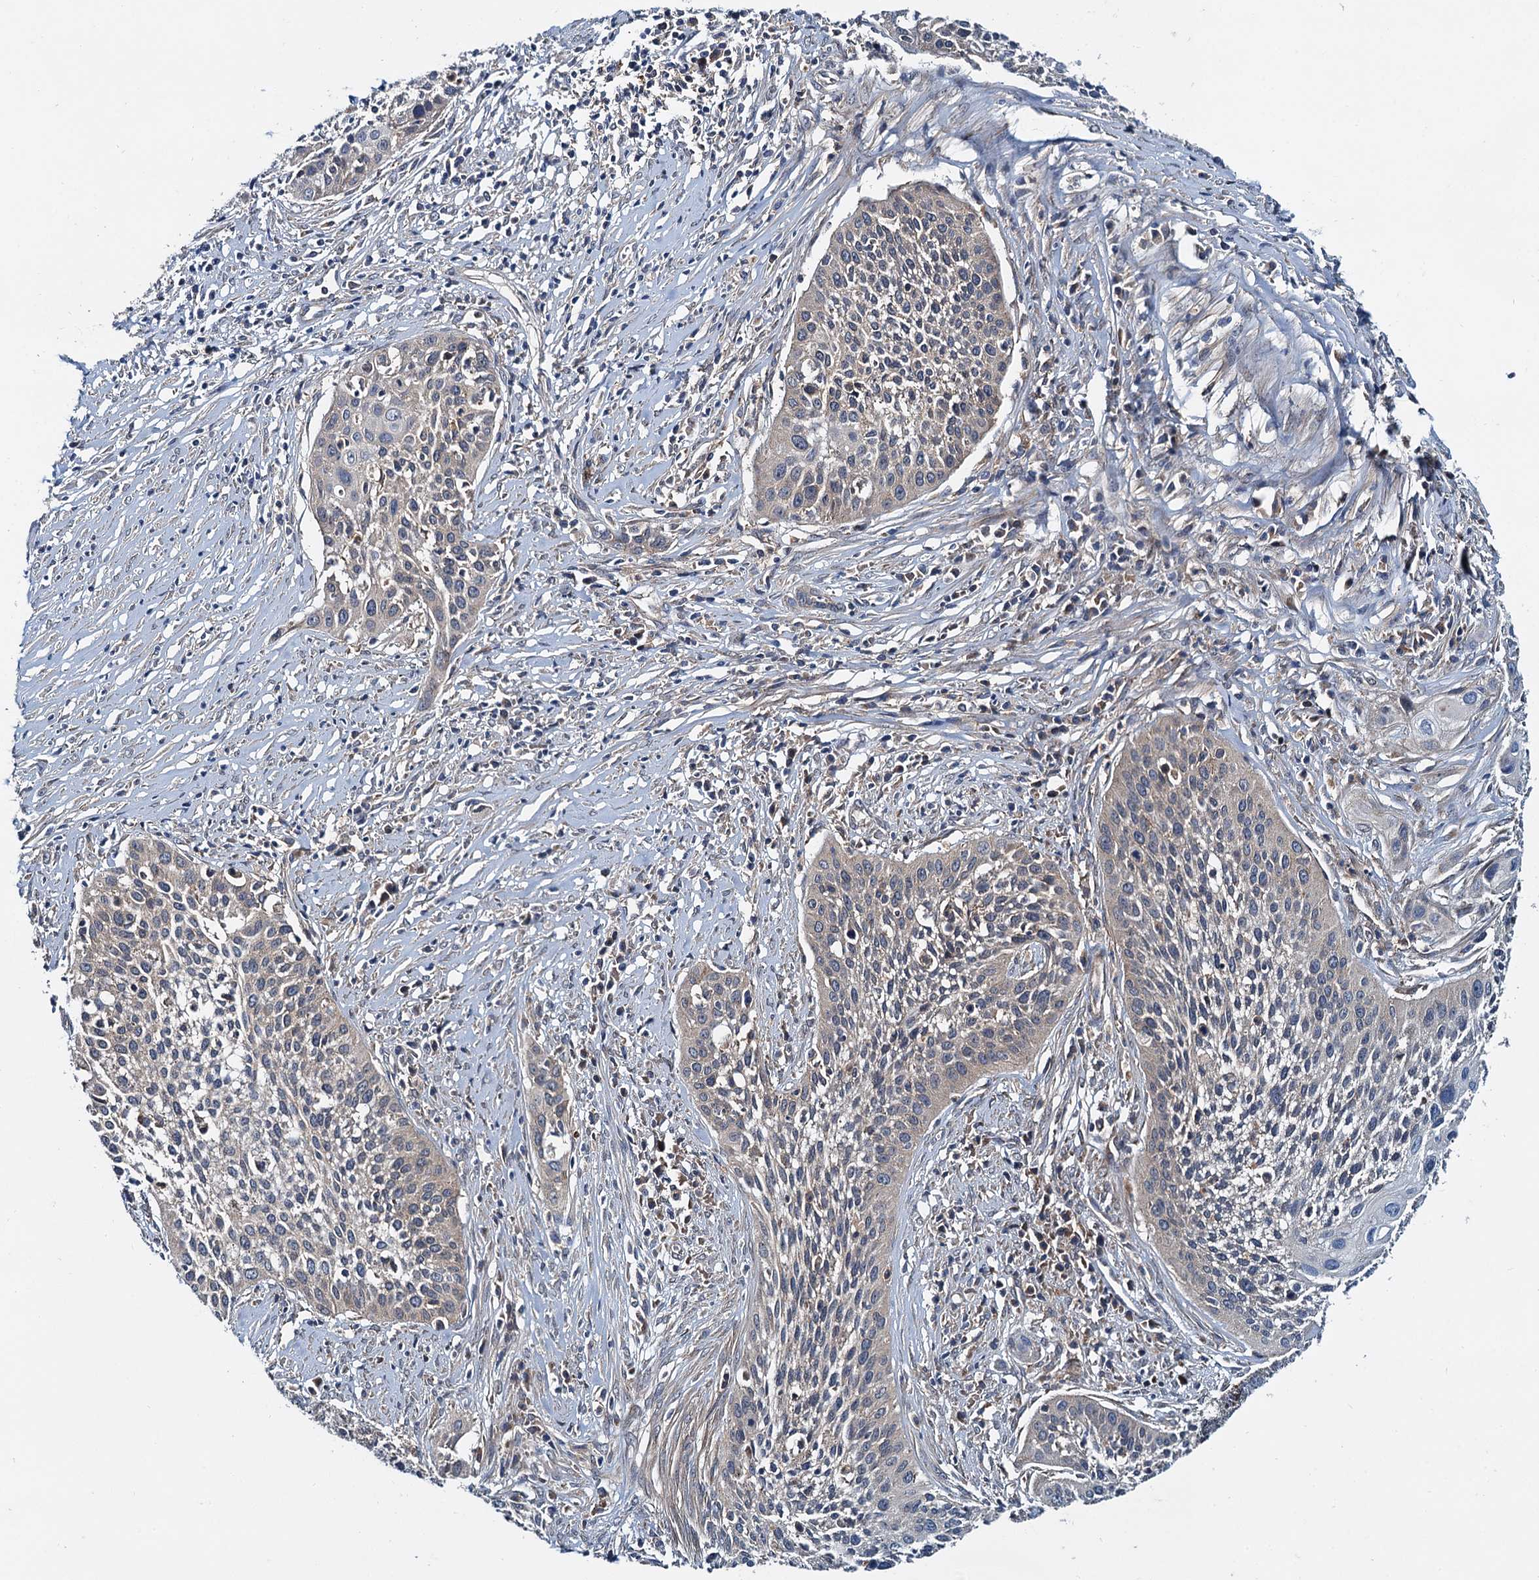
{"staining": {"intensity": "negative", "quantity": "none", "location": "none"}, "tissue": "cervical cancer", "cell_type": "Tumor cells", "image_type": "cancer", "snomed": [{"axis": "morphology", "description": "Squamous cell carcinoma, NOS"}, {"axis": "topography", "description": "Cervix"}], "caption": "Immunohistochemistry (IHC) photomicrograph of human cervical cancer stained for a protein (brown), which displays no staining in tumor cells.", "gene": "EFL1", "patient": {"sex": "female", "age": 34}}